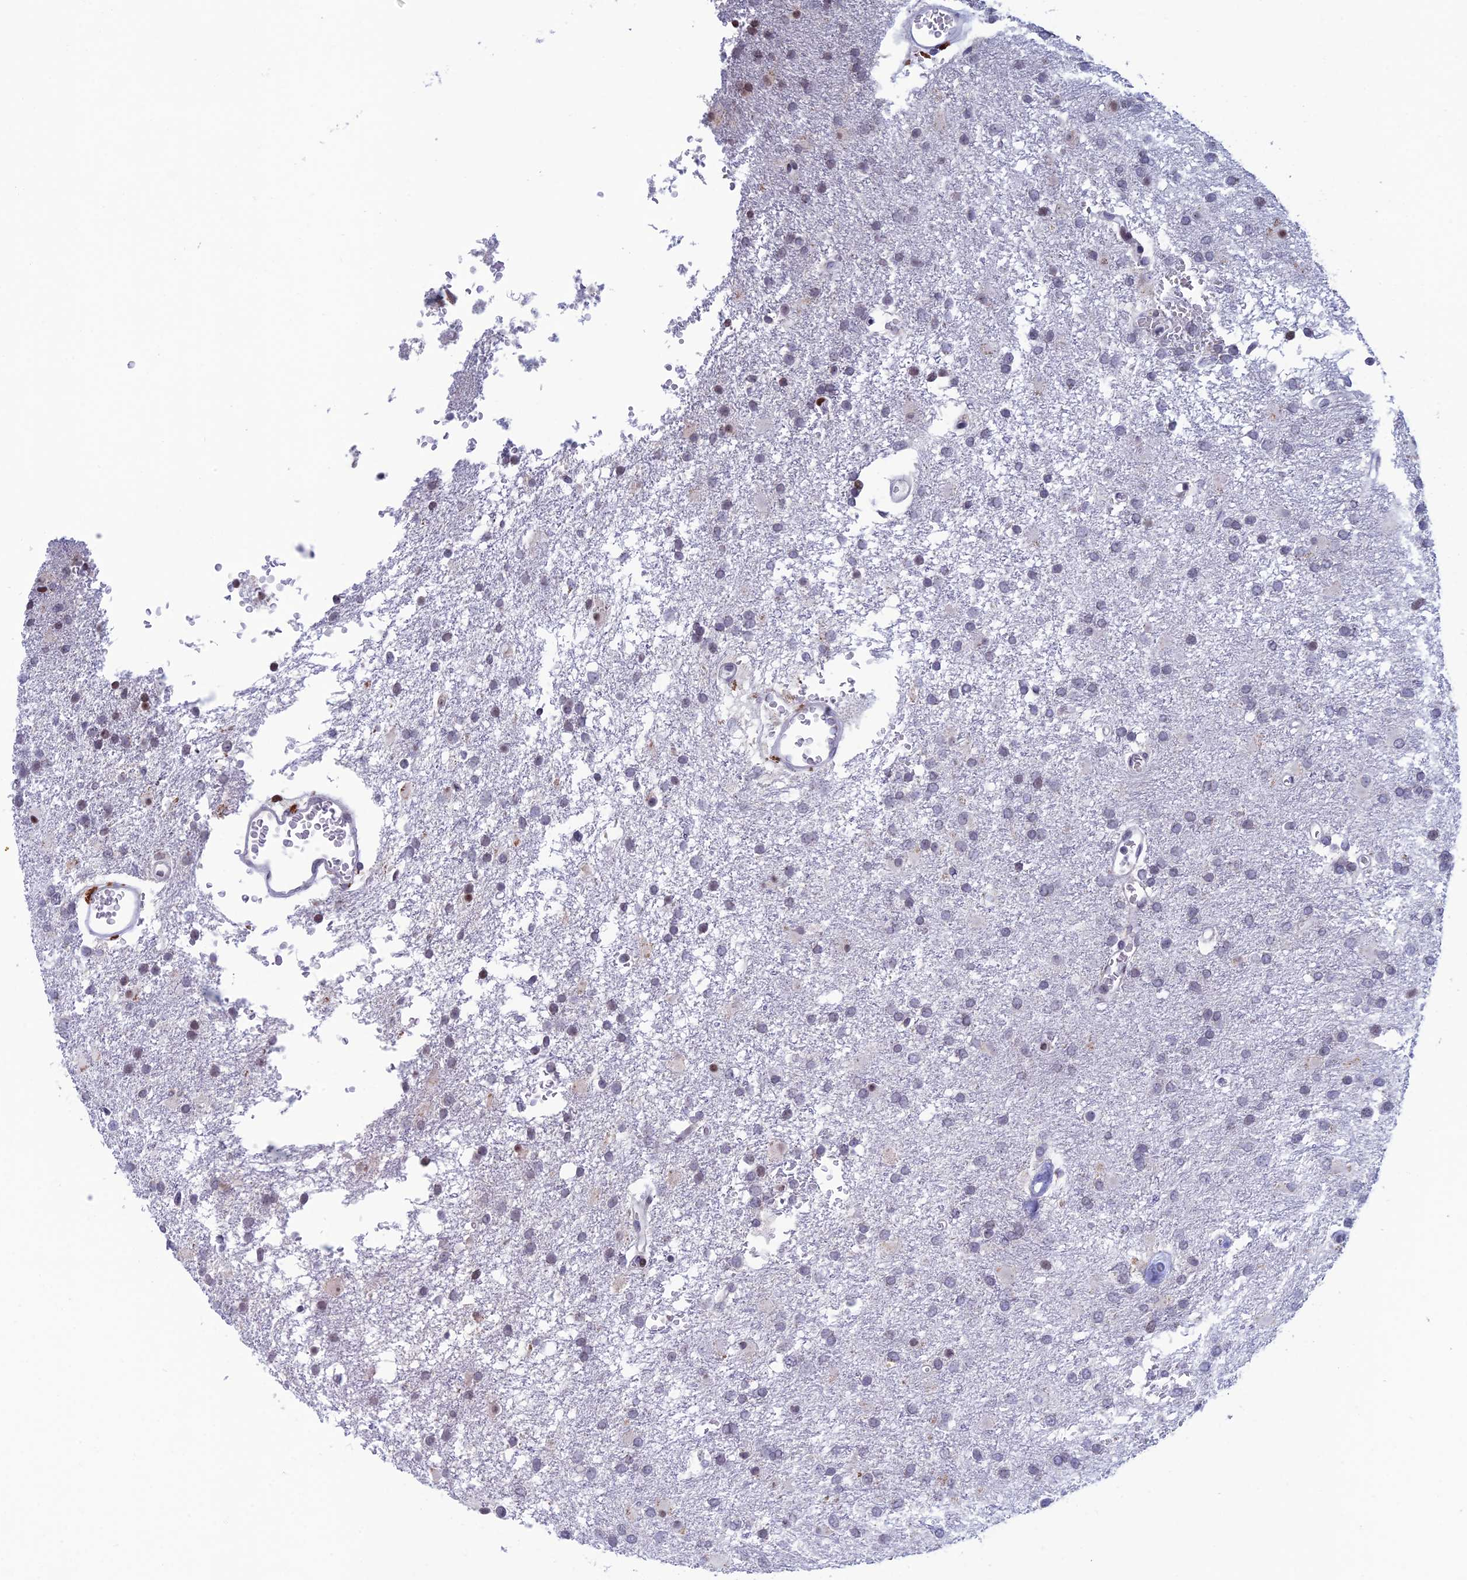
{"staining": {"intensity": "moderate", "quantity": "<25%", "location": "nuclear"}, "tissue": "glioma", "cell_type": "Tumor cells", "image_type": "cancer", "snomed": [{"axis": "morphology", "description": "Glioma, malignant, High grade"}, {"axis": "topography", "description": "Brain"}], "caption": "Human malignant glioma (high-grade) stained with a protein marker exhibits moderate staining in tumor cells.", "gene": "AFF3", "patient": {"sex": "female", "age": 74}}